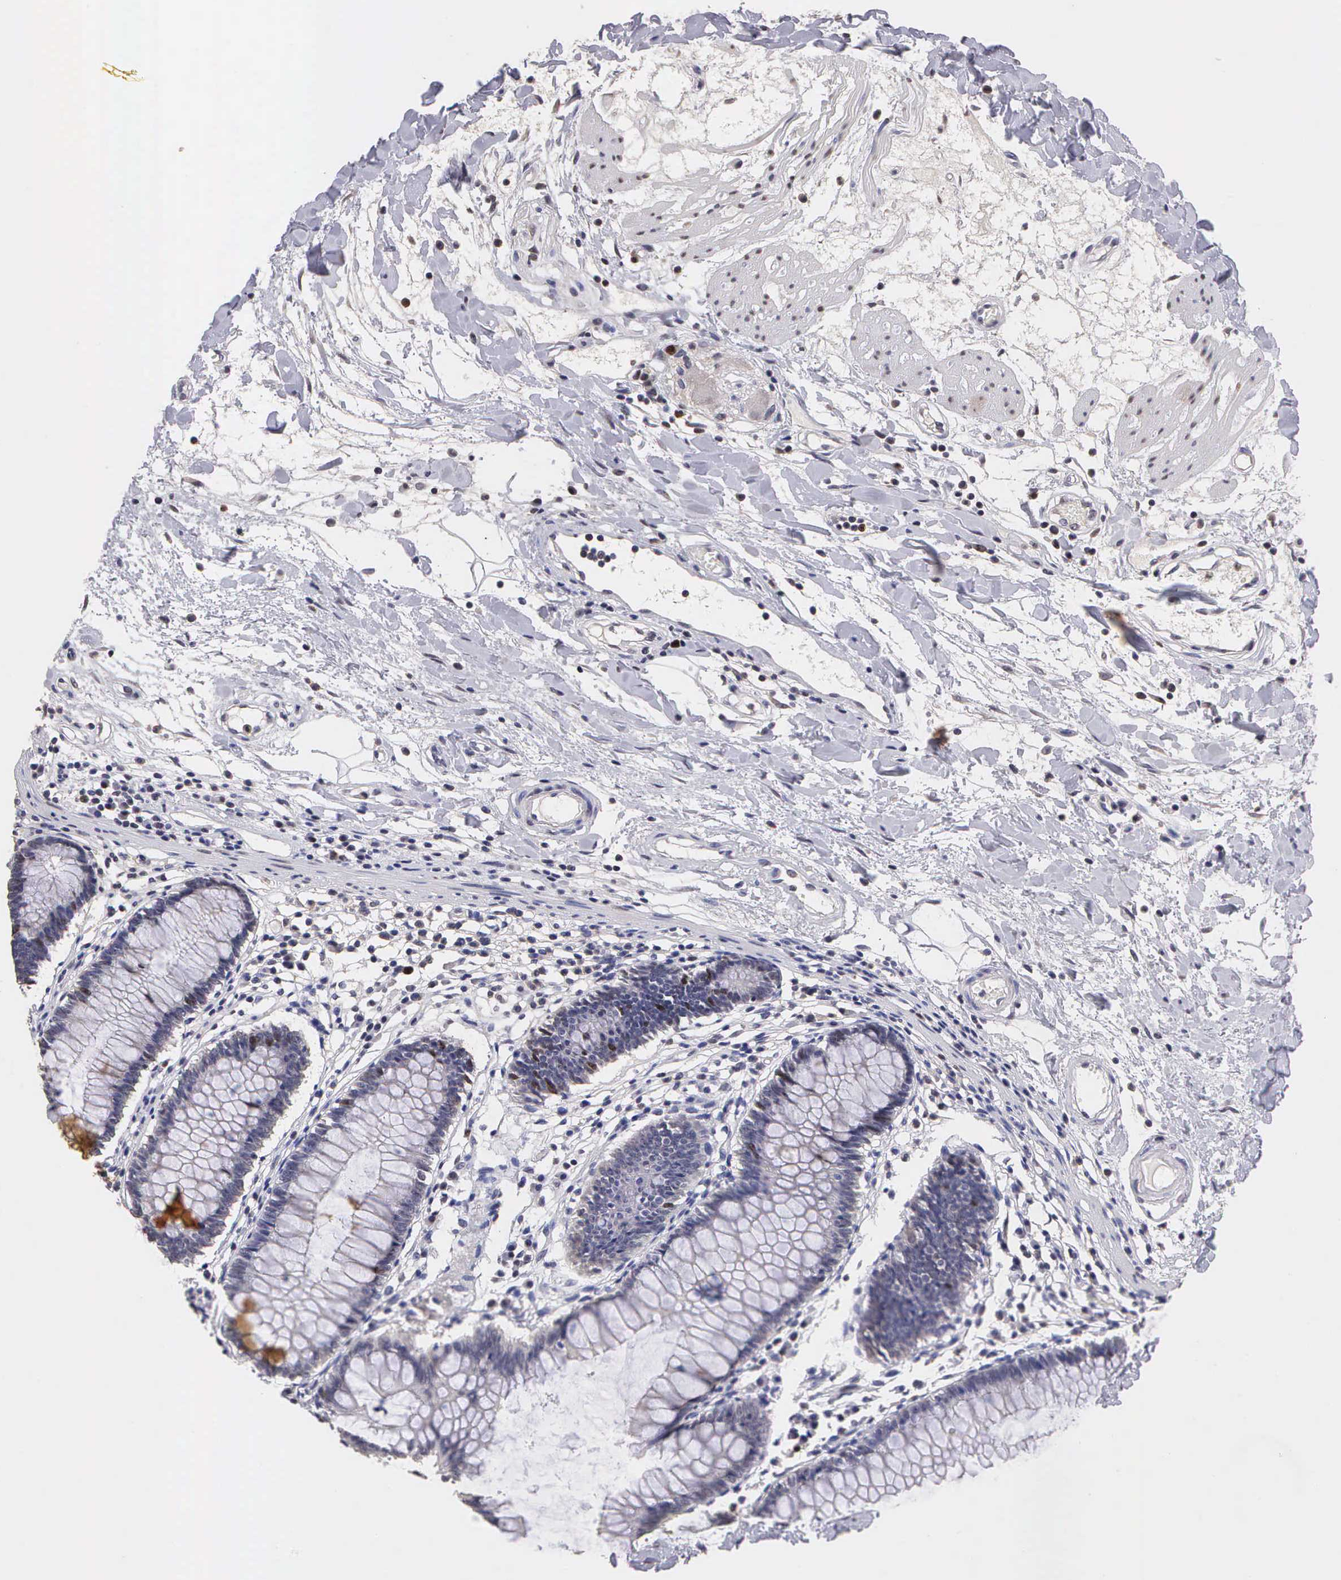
{"staining": {"intensity": "negative", "quantity": "none", "location": "none"}, "tissue": "colon", "cell_type": "Endothelial cells", "image_type": "normal", "snomed": [{"axis": "morphology", "description": "Normal tissue, NOS"}, {"axis": "topography", "description": "Colon"}], "caption": "IHC histopathology image of unremarkable colon: colon stained with DAB (3,3'-diaminobenzidine) displays no significant protein staining in endothelial cells.", "gene": "MKI67", "patient": {"sex": "female", "age": 55}}